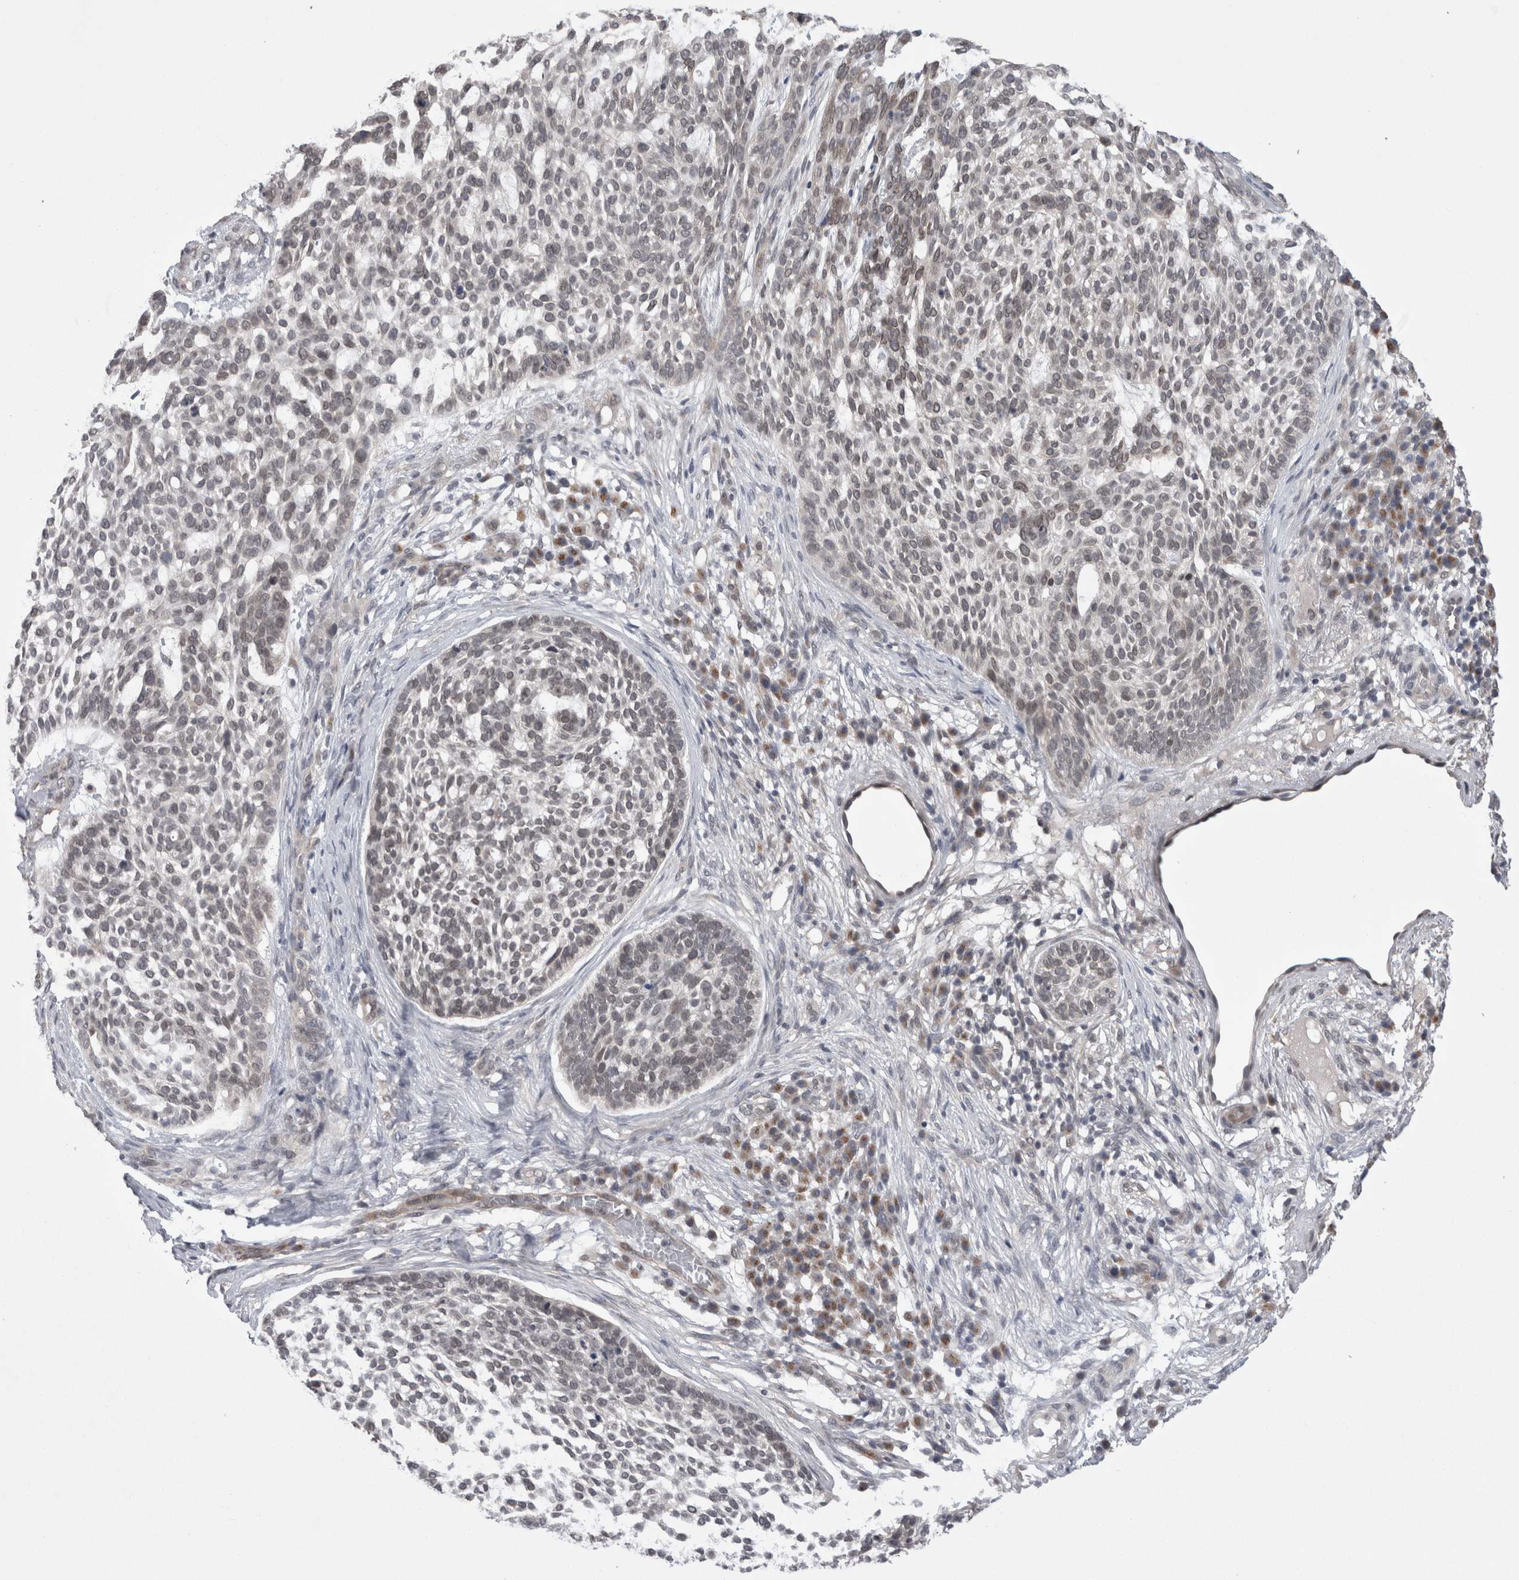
{"staining": {"intensity": "negative", "quantity": "none", "location": "none"}, "tissue": "skin cancer", "cell_type": "Tumor cells", "image_type": "cancer", "snomed": [{"axis": "morphology", "description": "Basal cell carcinoma"}, {"axis": "topography", "description": "Skin"}], "caption": "Immunohistochemistry histopathology image of skin cancer stained for a protein (brown), which demonstrates no positivity in tumor cells.", "gene": "ZNF341", "patient": {"sex": "female", "age": 64}}